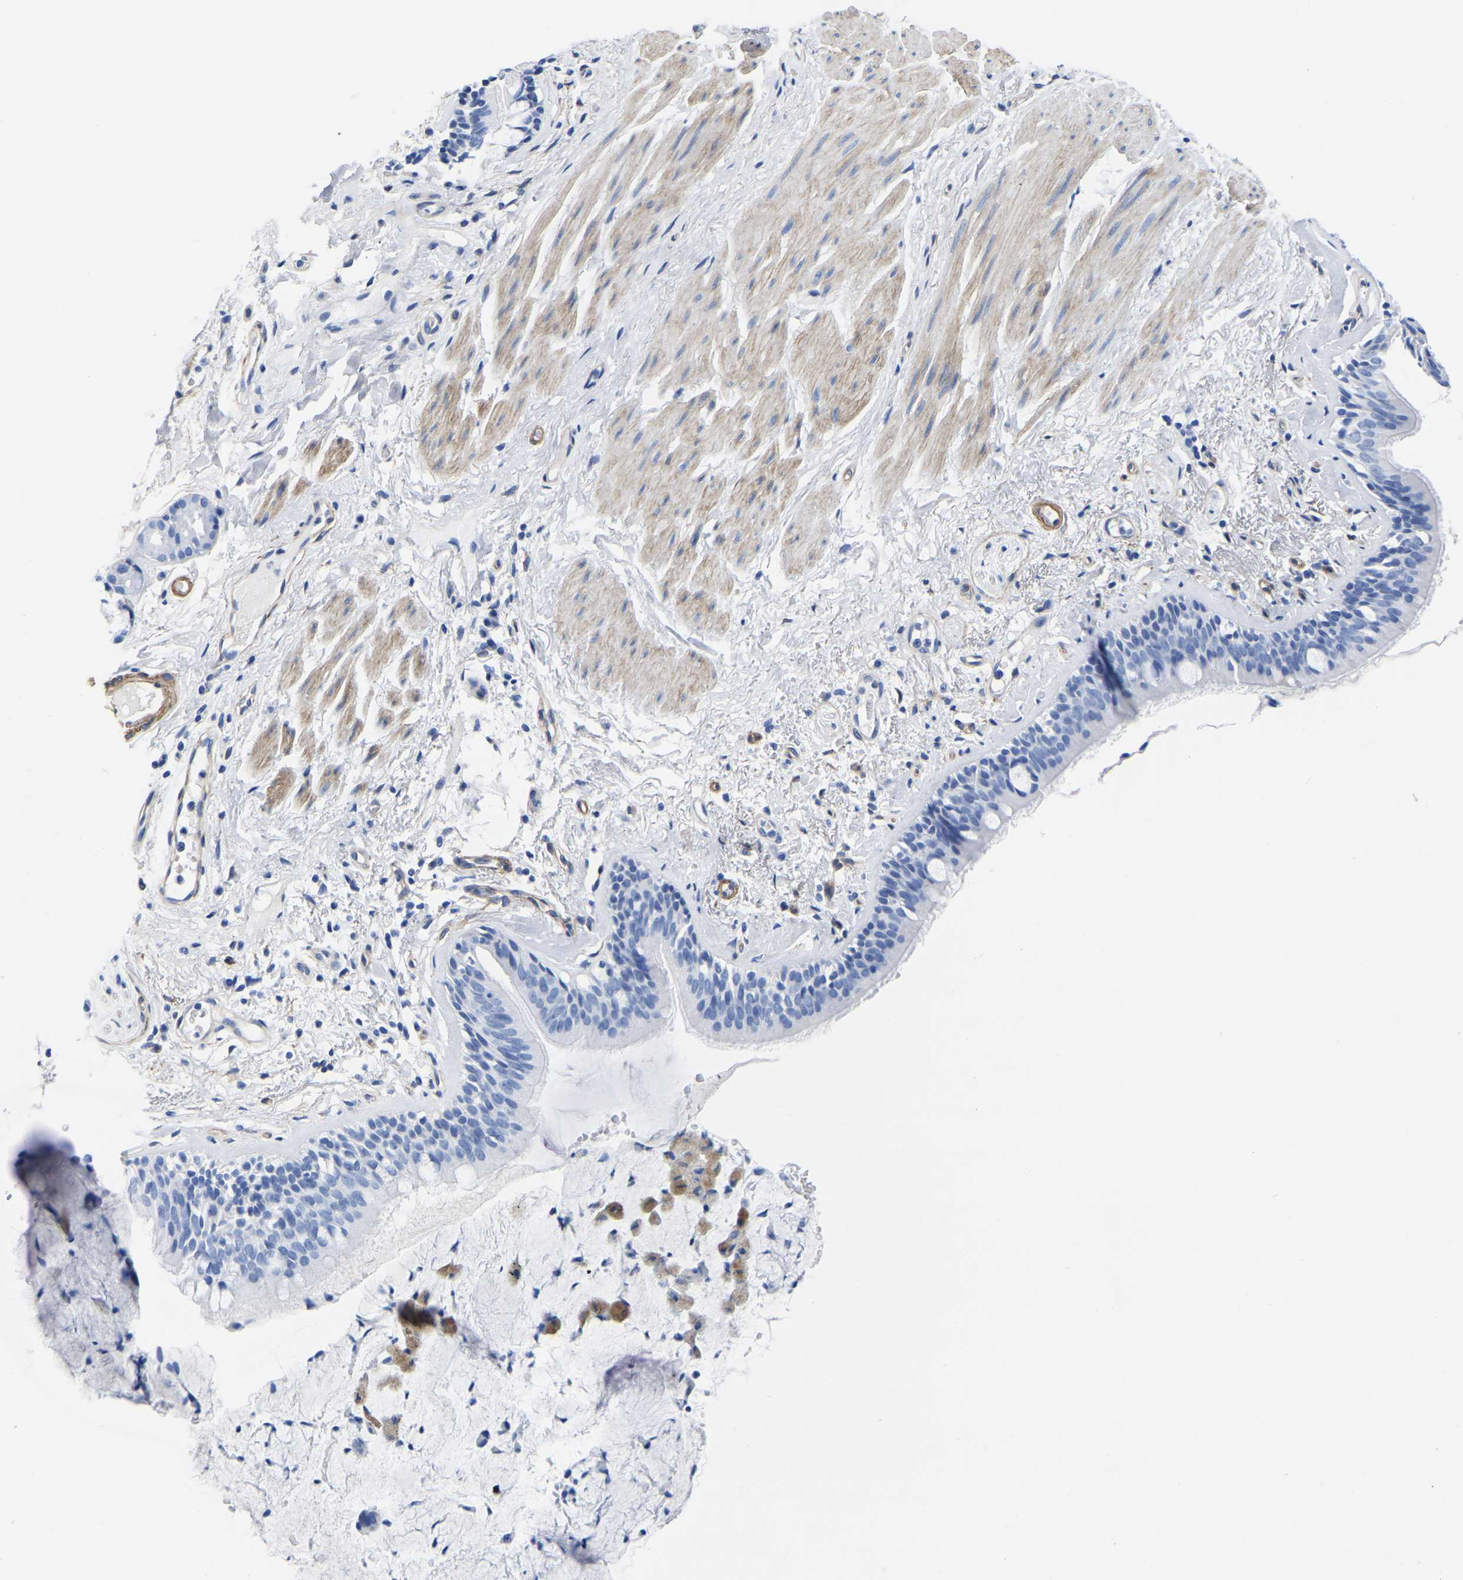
{"staining": {"intensity": "negative", "quantity": "none", "location": "none"}, "tissue": "bronchus", "cell_type": "Respiratory epithelial cells", "image_type": "normal", "snomed": [{"axis": "morphology", "description": "Normal tissue, NOS"}, {"axis": "topography", "description": "Cartilage tissue"}], "caption": "This is an immunohistochemistry (IHC) micrograph of benign bronchus. There is no positivity in respiratory epithelial cells.", "gene": "SLC45A3", "patient": {"sex": "female", "age": 63}}